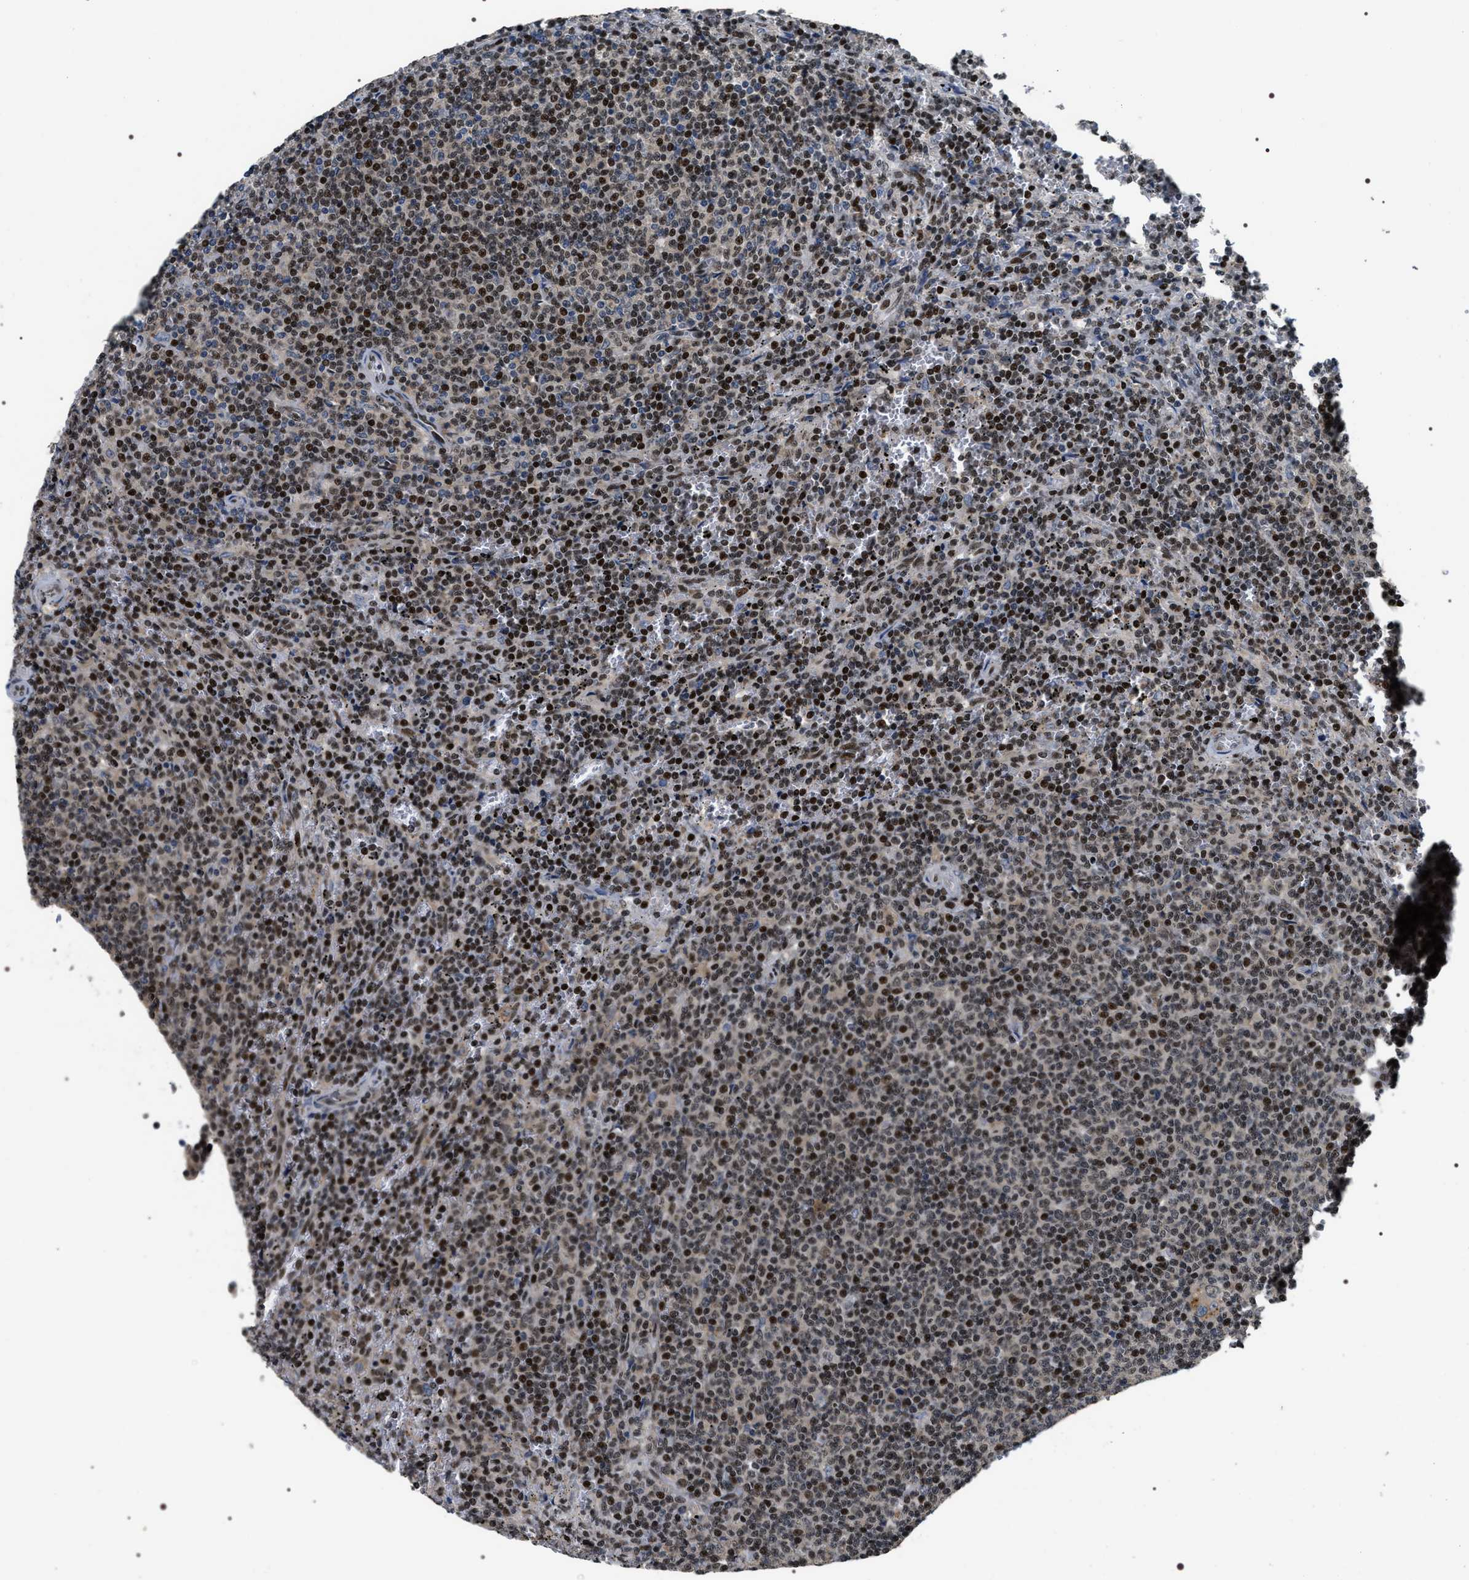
{"staining": {"intensity": "strong", "quantity": ">75%", "location": "nuclear"}, "tissue": "lymphoma", "cell_type": "Tumor cells", "image_type": "cancer", "snomed": [{"axis": "morphology", "description": "Malignant lymphoma, non-Hodgkin's type, Low grade"}, {"axis": "topography", "description": "Spleen"}], "caption": "The photomicrograph demonstrates staining of low-grade malignant lymphoma, non-Hodgkin's type, revealing strong nuclear protein expression (brown color) within tumor cells.", "gene": "C7orf25", "patient": {"sex": "female", "age": 50}}